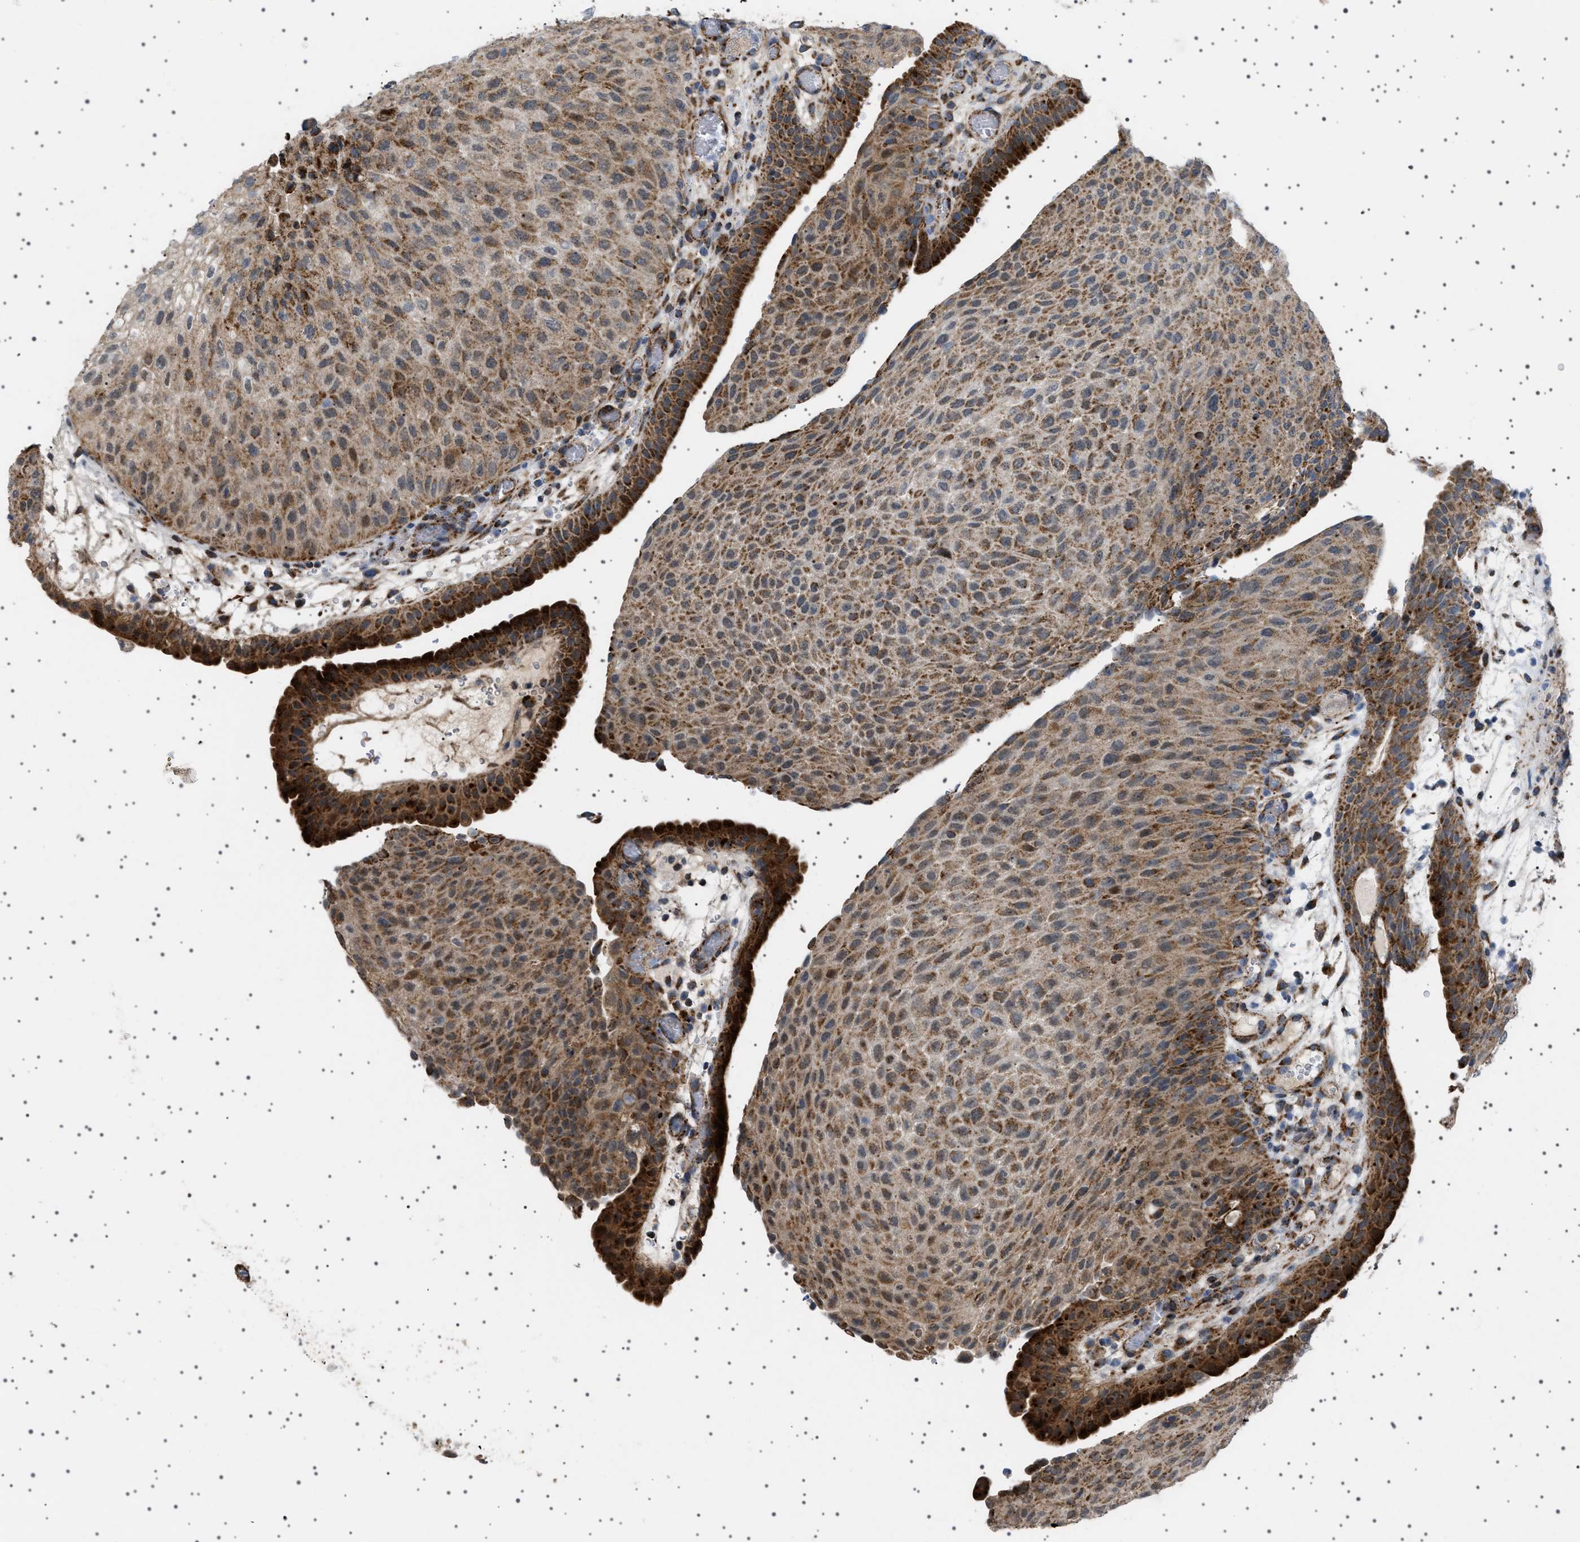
{"staining": {"intensity": "strong", "quantity": ">75%", "location": "cytoplasmic/membranous"}, "tissue": "urothelial cancer", "cell_type": "Tumor cells", "image_type": "cancer", "snomed": [{"axis": "morphology", "description": "Urothelial carcinoma, Low grade"}, {"axis": "morphology", "description": "Urothelial carcinoma, High grade"}, {"axis": "topography", "description": "Urinary bladder"}], "caption": "The immunohistochemical stain shows strong cytoplasmic/membranous staining in tumor cells of low-grade urothelial carcinoma tissue. The staining was performed using DAB, with brown indicating positive protein expression. Nuclei are stained blue with hematoxylin.", "gene": "UBXN8", "patient": {"sex": "male", "age": 35}}